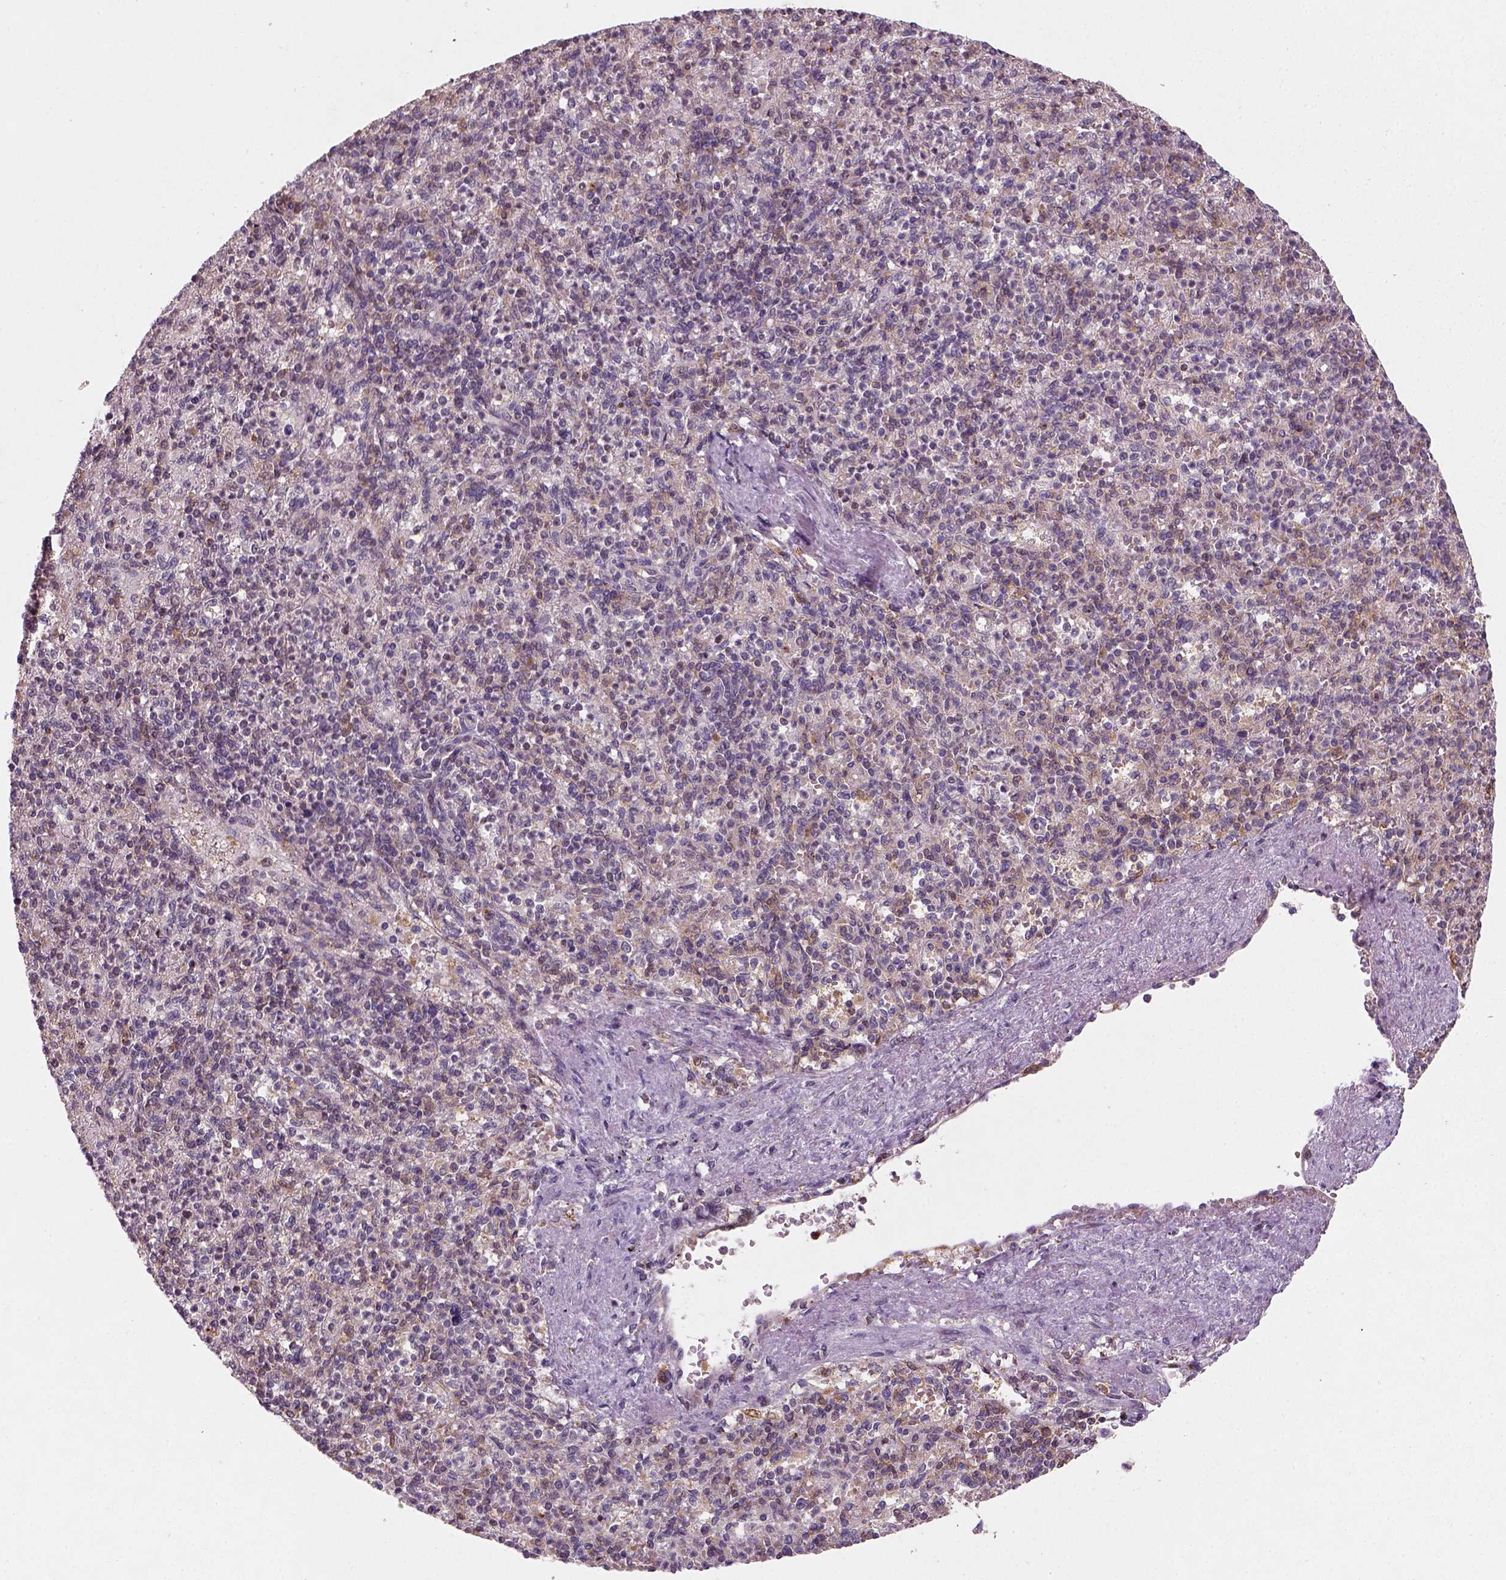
{"staining": {"intensity": "moderate", "quantity": ">75%", "location": "cytoplasmic/membranous"}, "tissue": "spleen", "cell_type": "Cells in red pulp", "image_type": "normal", "snomed": [{"axis": "morphology", "description": "Normal tissue, NOS"}, {"axis": "topography", "description": "Spleen"}], "caption": "IHC photomicrograph of normal human spleen stained for a protein (brown), which displays medium levels of moderate cytoplasmic/membranous staining in about >75% of cells in red pulp.", "gene": "CAMKK1", "patient": {"sex": "female", "age": 74}}